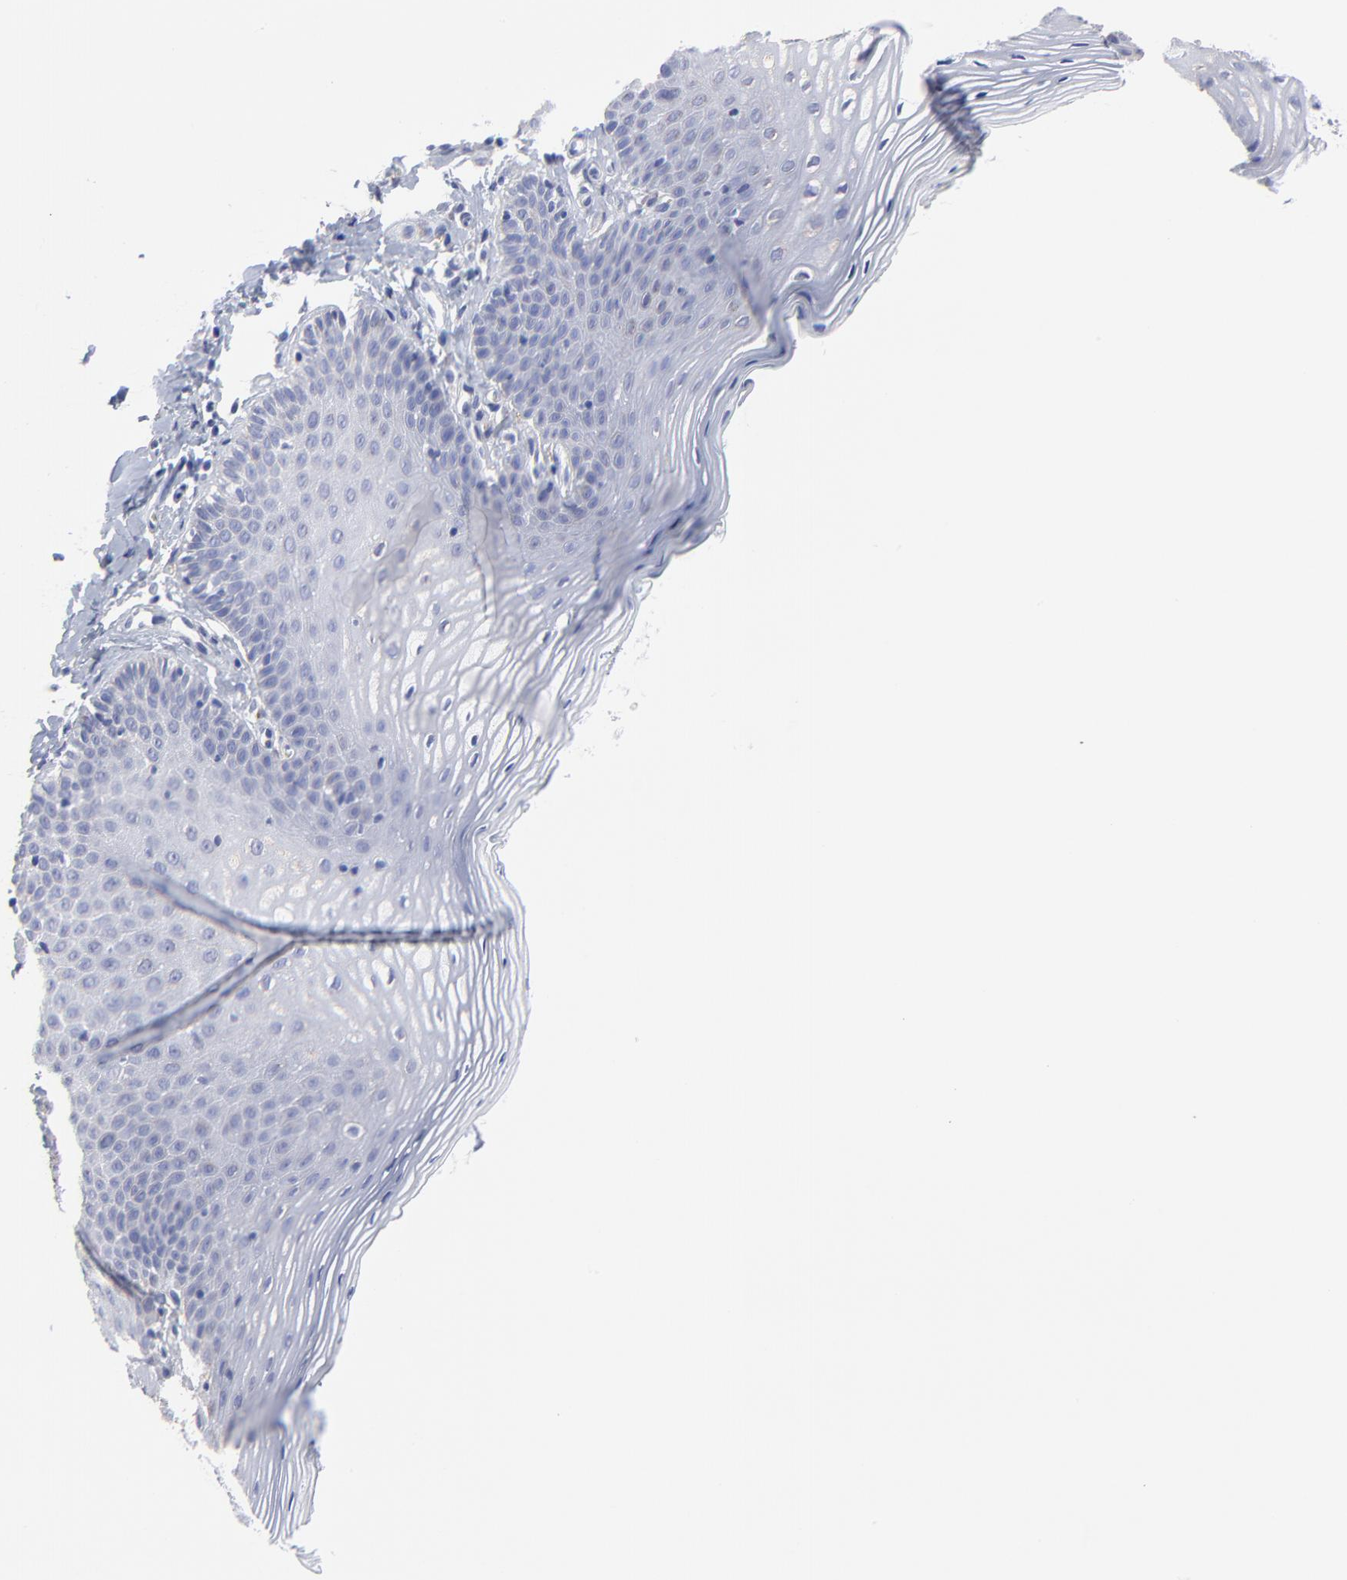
{"staining": {"intensity": "negative", "quantity": "none", "location": "none"}, "tissue": "vagina", "cell_type": "Squamous epithelial cells", "image_type": "normal", "snomed": [{"axis": "morphology", "description": "Normal tissue, NOS"}, {"axis": "topography", "description": "Vagina"}], "caption": "Micrograph shows no significant protein staining in squamous epithelial cells of unremarkable vagina.", "gene": "CNTN3", "patient": {"sex": "female", "age": 55}}